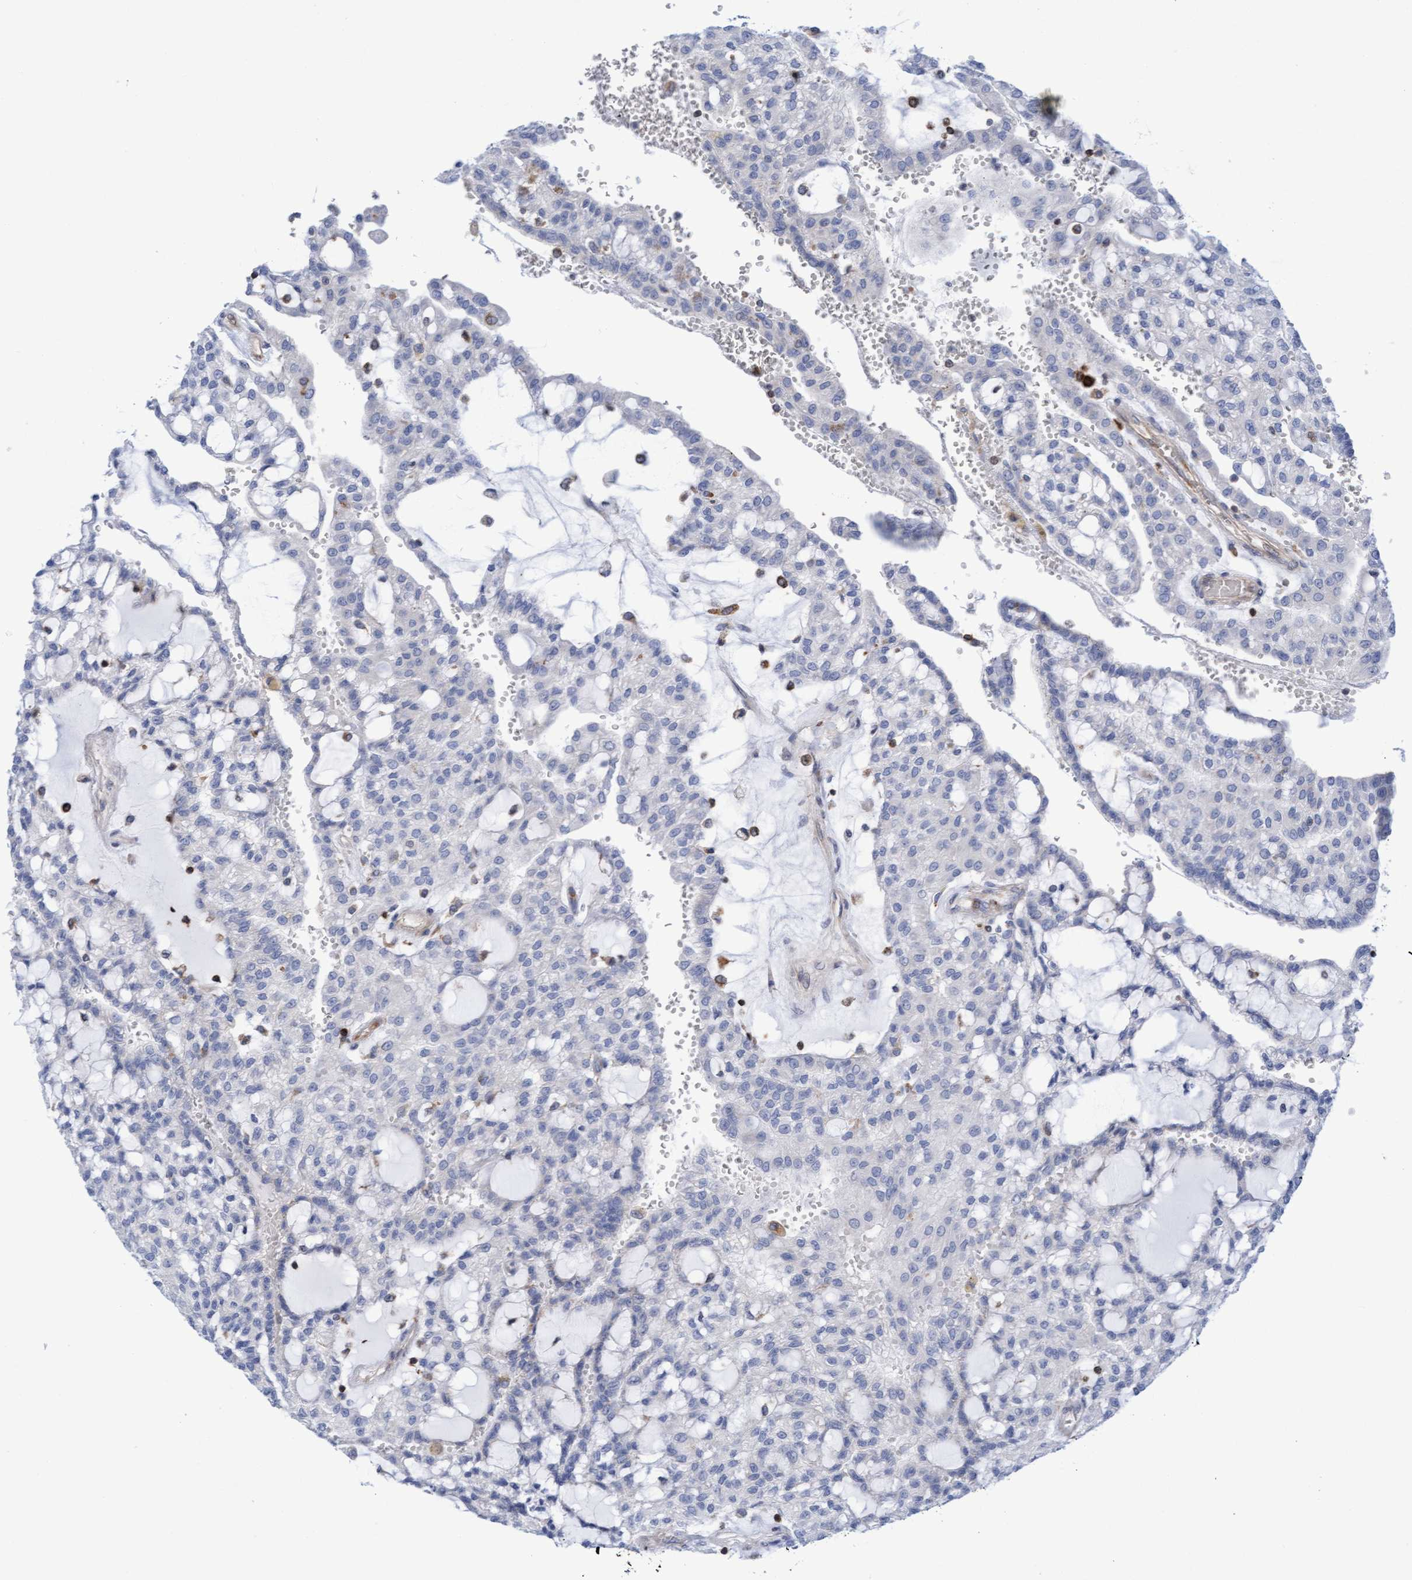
{"staining": {"intensity": "negative", "quantity": "none", "location": "none"}, "tissue": "renal cancer", "cell_type": "Tumor cells", "image_type": "cancer", "snomed": [{"axis": "morphology", "description": "Adenocarcinoma, NOS"}, {"axis": "topography", "description": "Kidney"}], "caption": "Protein analysis of adenocarcinoma (renal) exhibits no significant expression in tumor cells.", "gene": "FNBP1", "patient": {"sex": "male", "age": 63}}